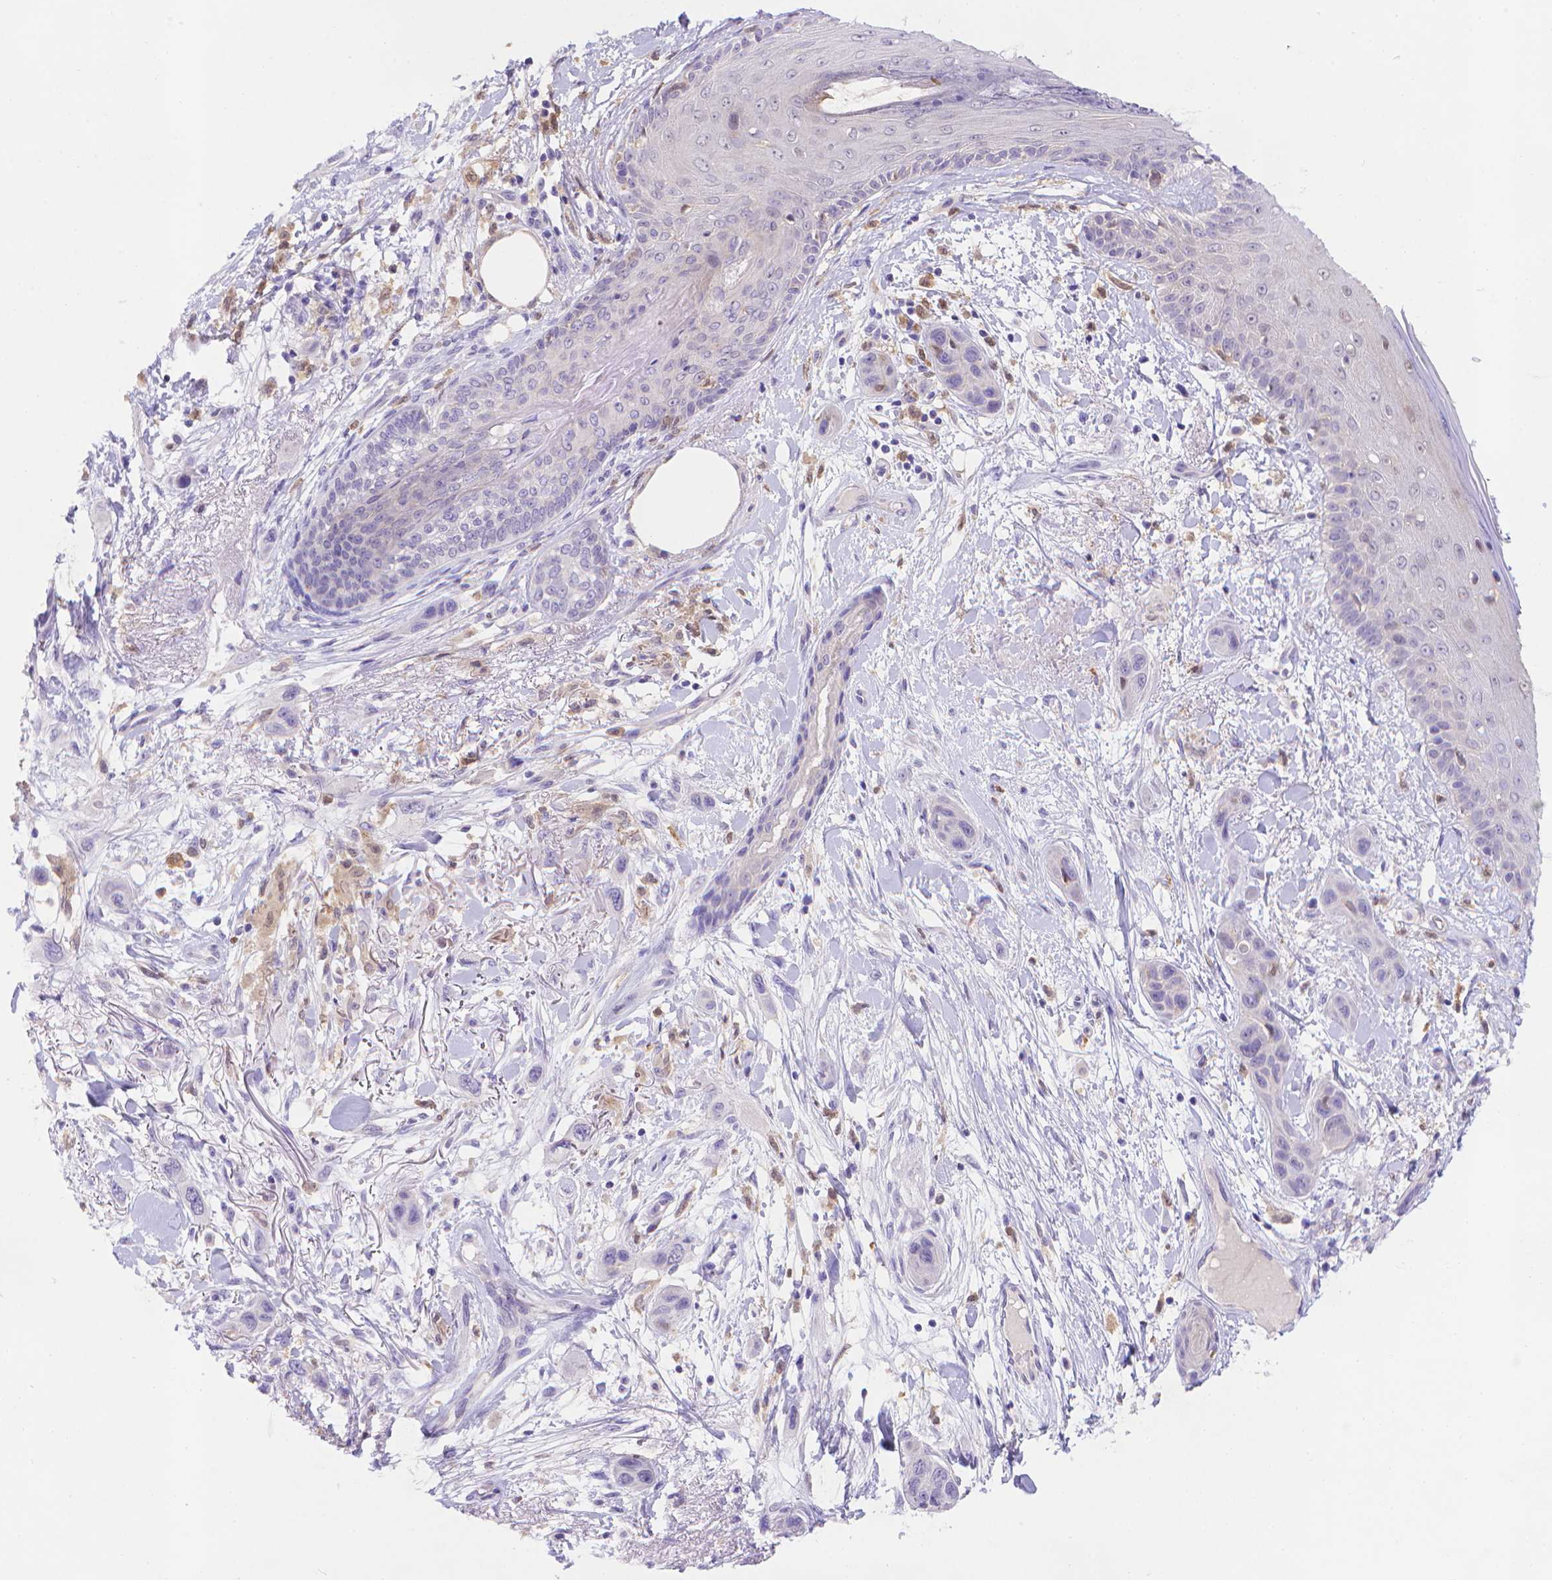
{"staining": {"intensity": "negative", "quantity": "none", "location": "none"}, "tissue": "skin cancer", "cell_type": "Tumor cells", "image_type": "cancer", "snomed": [{"axis": "morphology", "description": "Squamous cell carcinoma, NOS"}, {"axis": "topography", "description": "Skin"}], "caption": "Protein analysis of squamous cell carcinoma (skin) demonstrates no significant expression in tumor cells. (DAB immunohistochemistry (IHC), high magnification).", "gene": "FGD2", "patient": {"sex": "male", "age": 79}}